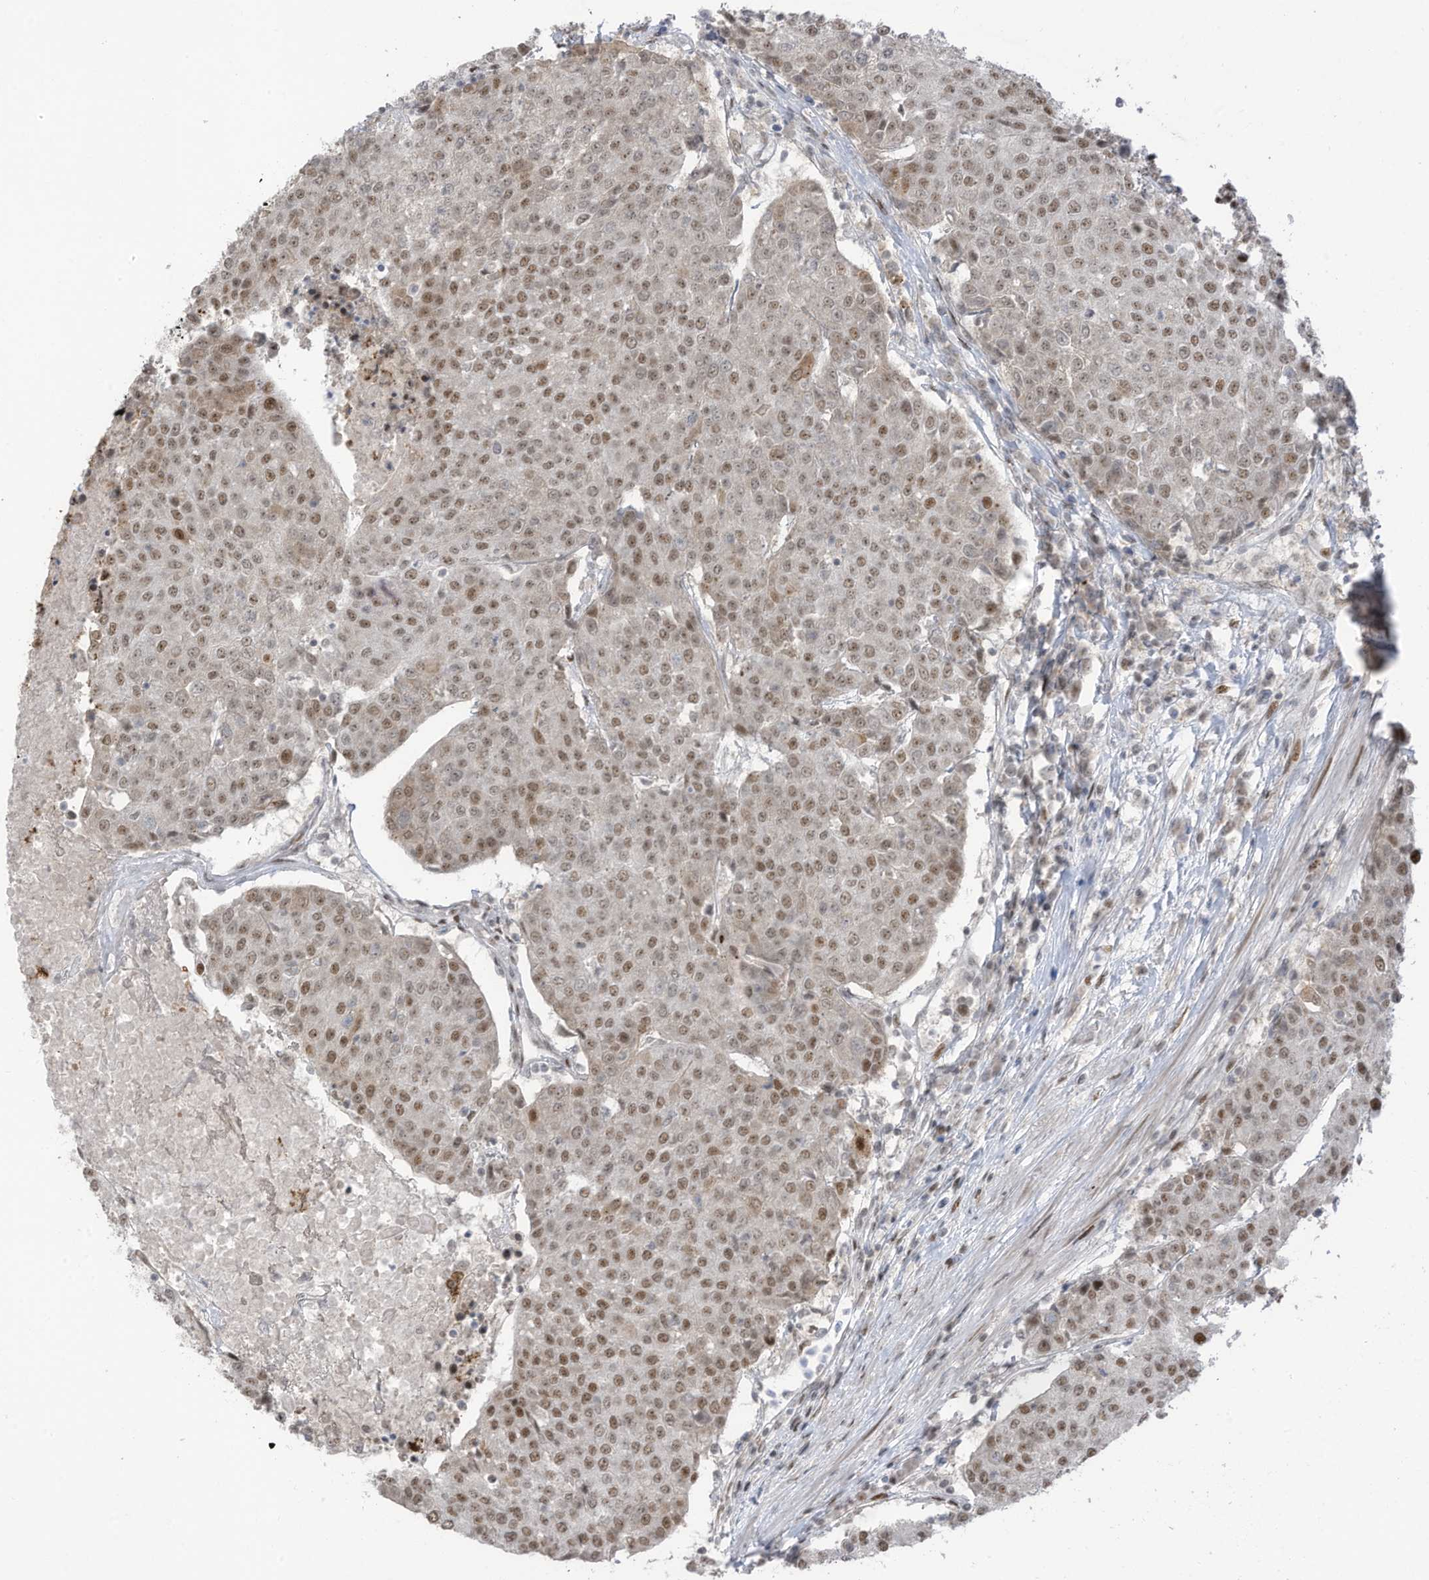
{"staining": {"intensity": "moderate", "quantity": ">75%", "location": "nuclear"}, "tissue": "urothelial cancer", "cell_type": "Tumor cells", "image_type": "cancer", "snomed": [{"axis": "morphology", "description": "Urothelial carcinoma, High grade"}, {"axis": "topography", "description": "Urinary bladder"}], "caption": "High-grade urothelial carcinoma stained with DAB immunohistochemistry reveals medium levels of moderate nuclear expression in about >75% of tumor cells.", "gene": "ZCWPW2", "patient": {"sex": "female", "age": 85}}